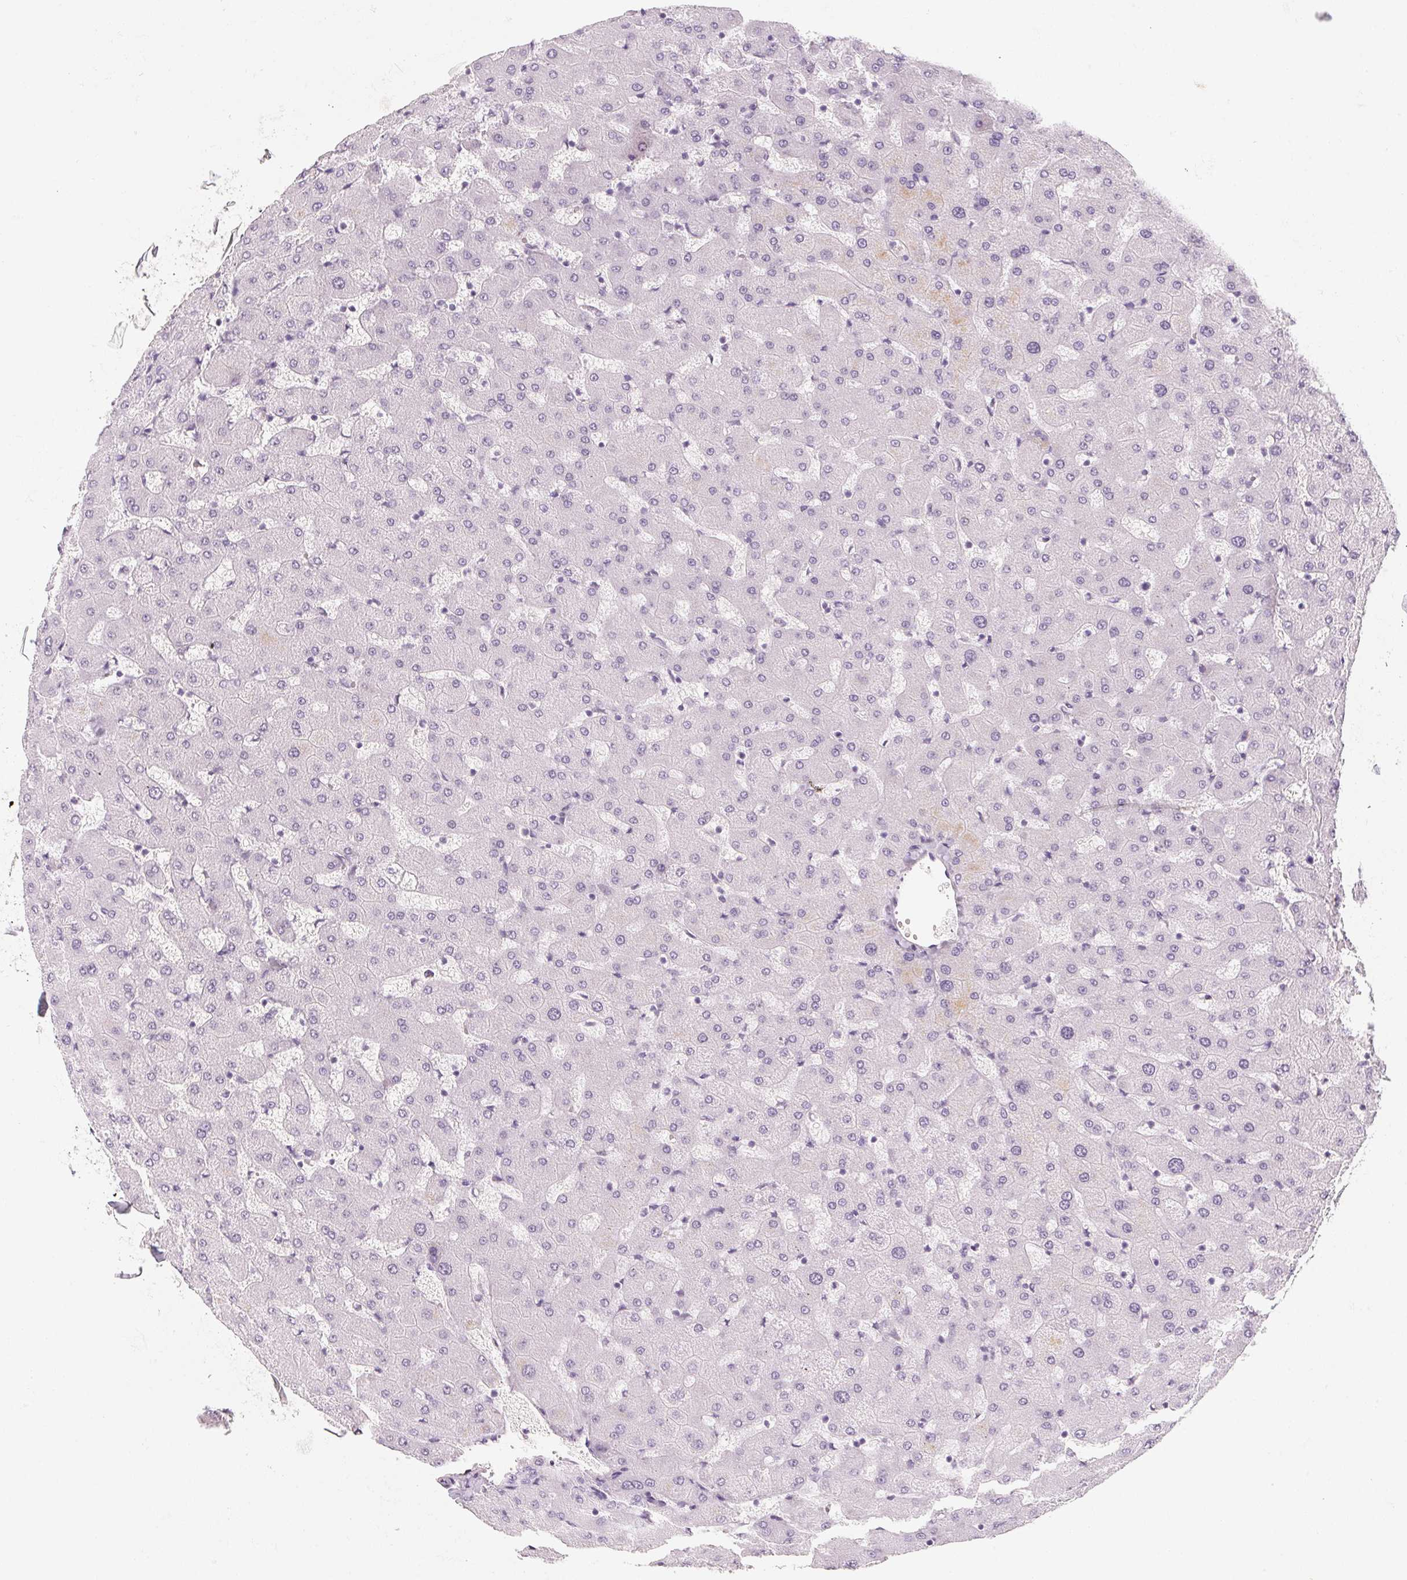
{"staining": {"intensity": "negative", "quantity": "none", "location": "none"}, "tissue": "liver", "cell_type": "Cholangiocytes", "image_type": "normal", "snomed": [{"axis": "morphology", "description": "Normal tissue, NOS"}, {"axis": "topography", "description": "Liver"}], "caption": "There is no significant staining in cholangiocytes of liver. (DAB (3,3'-diaminobenzidine) immunohistochemistry, high magnification).", "gene": "ZIC4", "patient": {"sex": "female", "age": 63}}